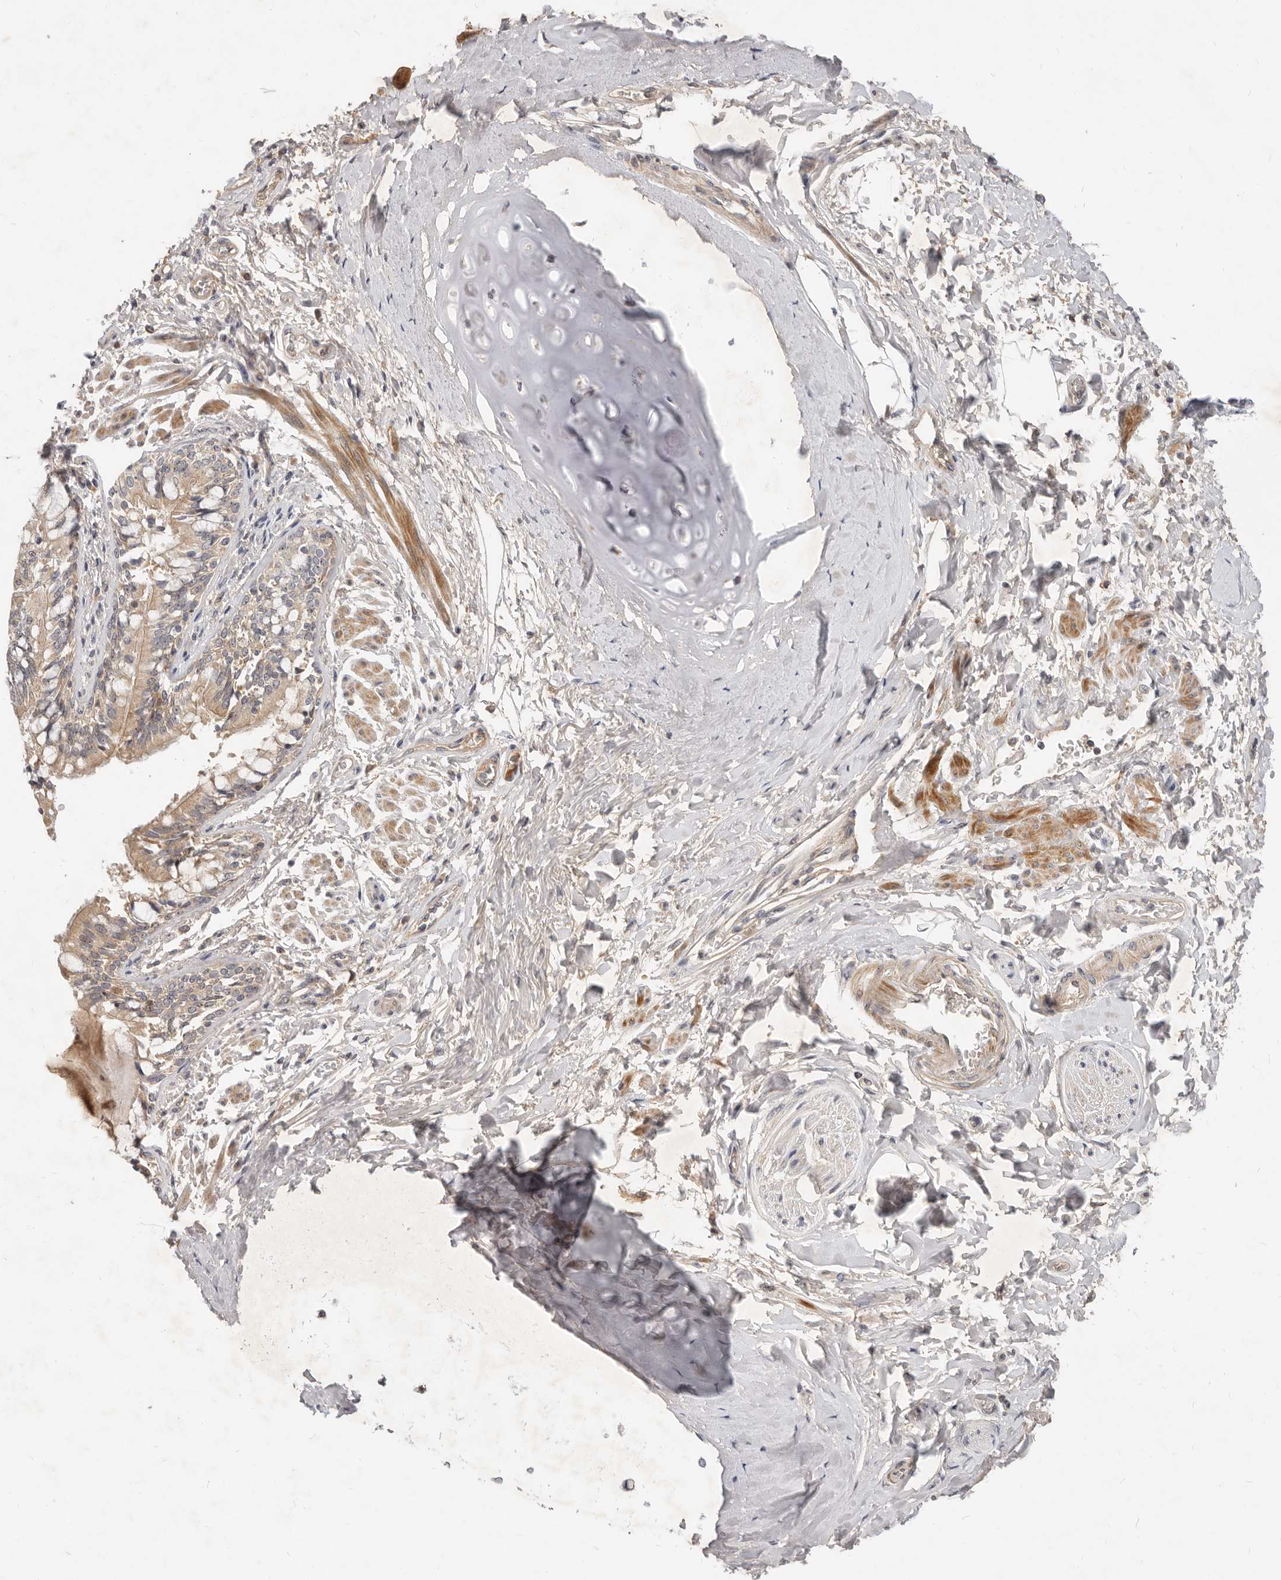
{"staining": {"intensity": "weak", "quantity": ">75%", "location": "cytoplasmic/membranous"}, "tissue": "bronchus", "cell_type": "Respiratory epithelial cells", "image_type": "normal", "snomed": [{"axis": "morphology", "description": "Normal tissue, NOS"}, {"axis": "morphology", "description": "Inflammation, NOS"}, {"axis": "topography", "description": "Lung"}], "caption": "Bronchus stained with immunohistochemistry (IHC) reveals weak cytoplasmic/membranous positivity in approximately >75% of respiratory epithelial cells.", "gene": "MICALL2", "patient": {"sex": "female", "age": 46}}